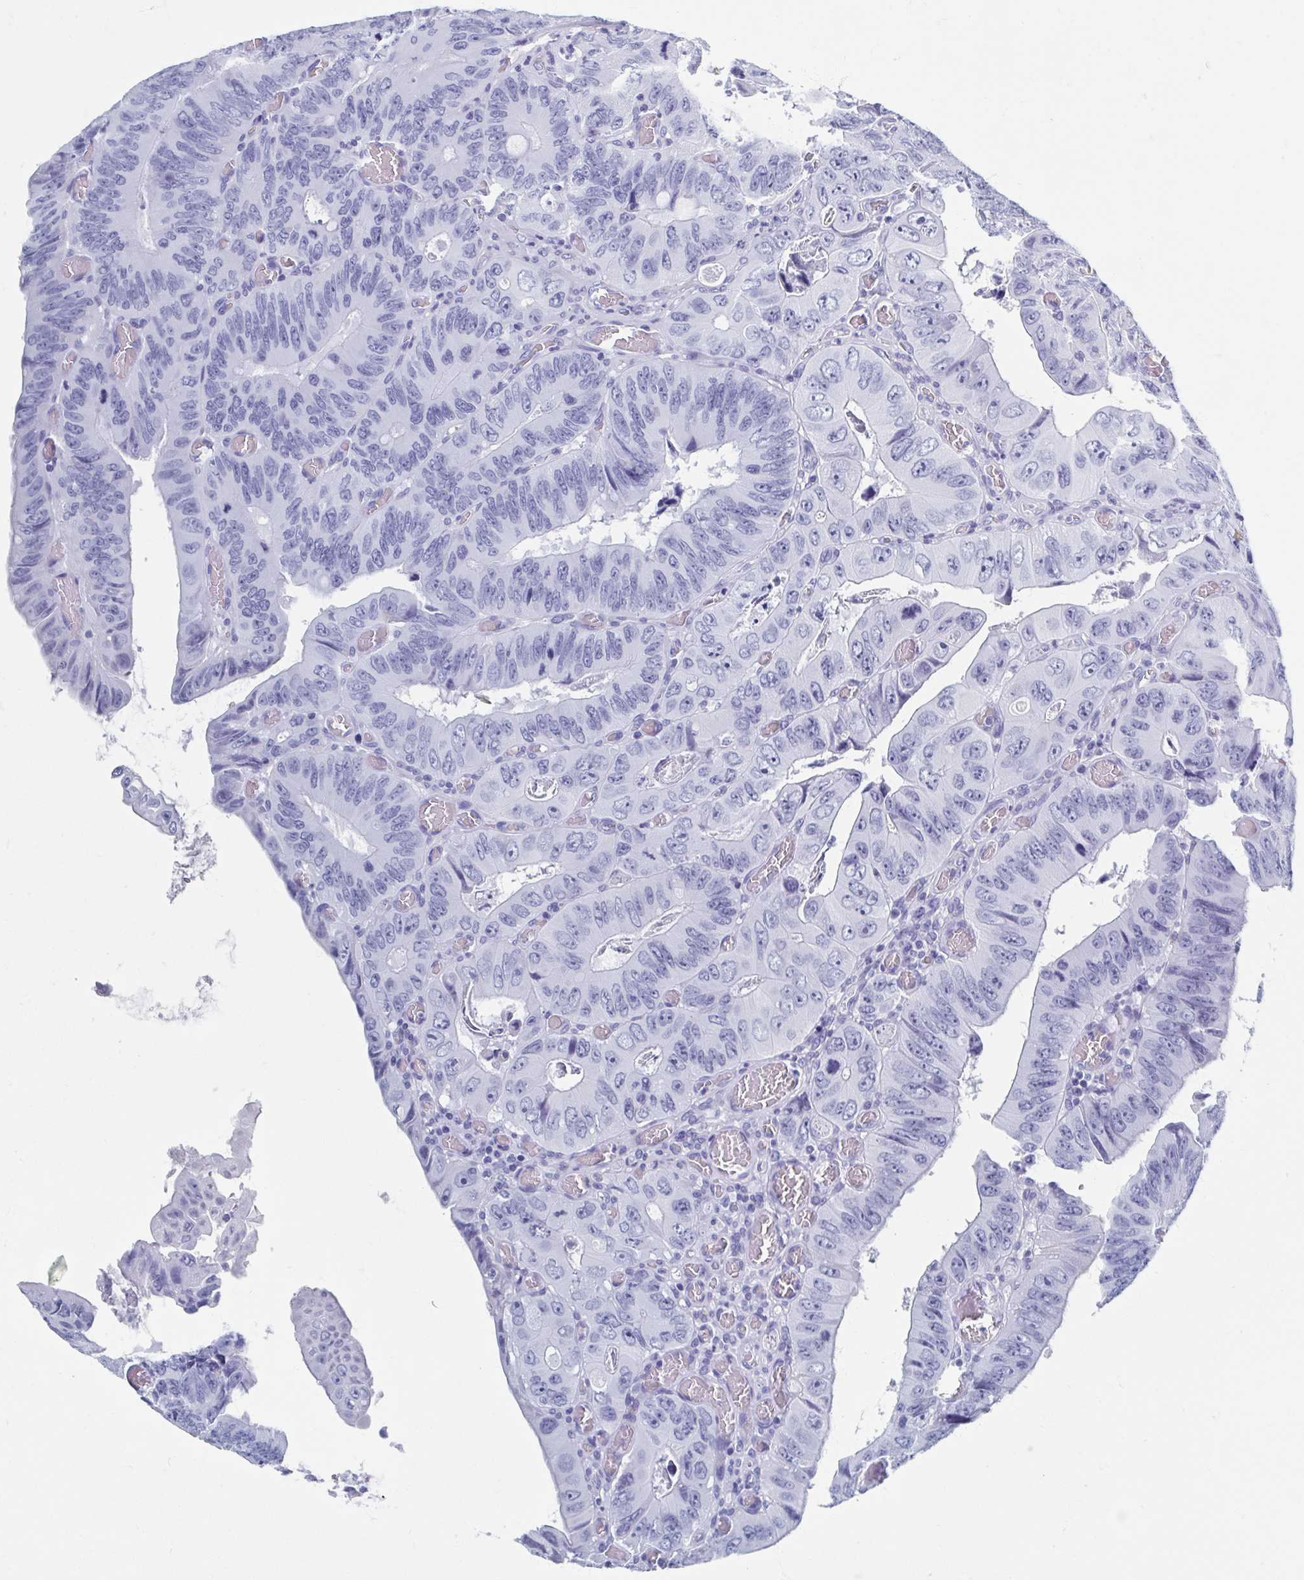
{"staining": {"intensity": "negative", "quantity": "none", "location": "none"}, "tissue": "colorectal cancer", "cell_type": "Tumor cells", "image_type": "cancer", "snomed": [{"axis": "morphology", "description": "Adenocarcinoma, NOS"}, {"axis": "topography", "description": "Colon"}], "caption": "DAB (3,3'-diaminobenzidine) immunohistochemical staining of colorectal adenocarcinoma demonstrates no significant expression in tumor cells.", "gene": "C10orf53", "patient": {"sex": "female", "age": 84}}